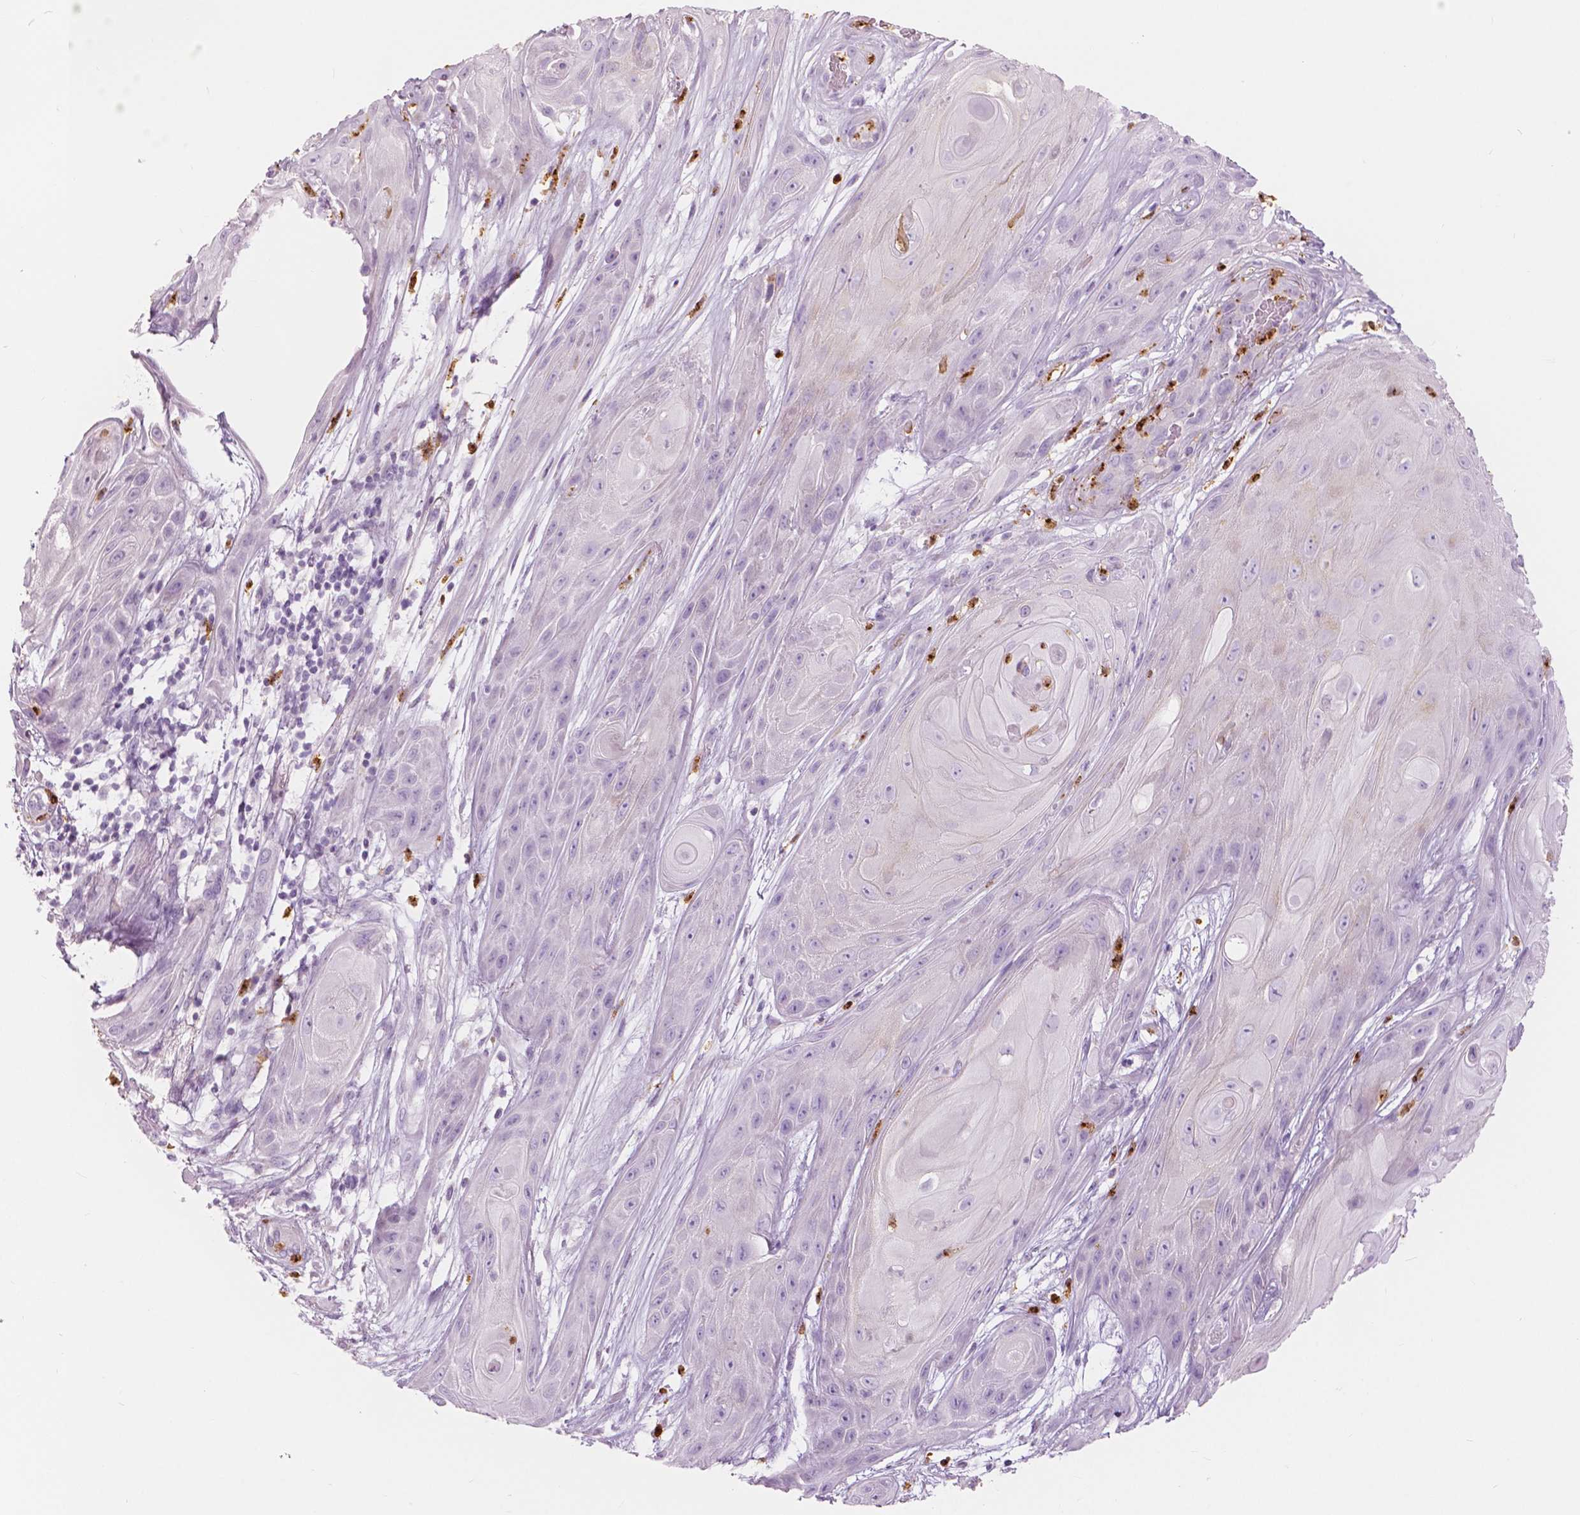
{"staining": {"intensity": "negative", "quantity": "none", "location": "none"}, "tissue": "skin cancer", "cell_type": "Tumor cells", "image_type": "cancer", "snomed": [{"axis": "morphology", "description": "Squamous cell carcinoma, NOS"}, {"axis": "topography", "description": "Skin"}], "caption": "The immunohistochemistry histopathology image has no significant expression in tumor cells of skin cancer tissue. (Brightfield microscopy of DAB (3,3'-diaminobenzidine) immunohistochemistry (IHC) at high magnification).", "gene": "CXCR2", "patient": {"sex": "male", "age": 62}}